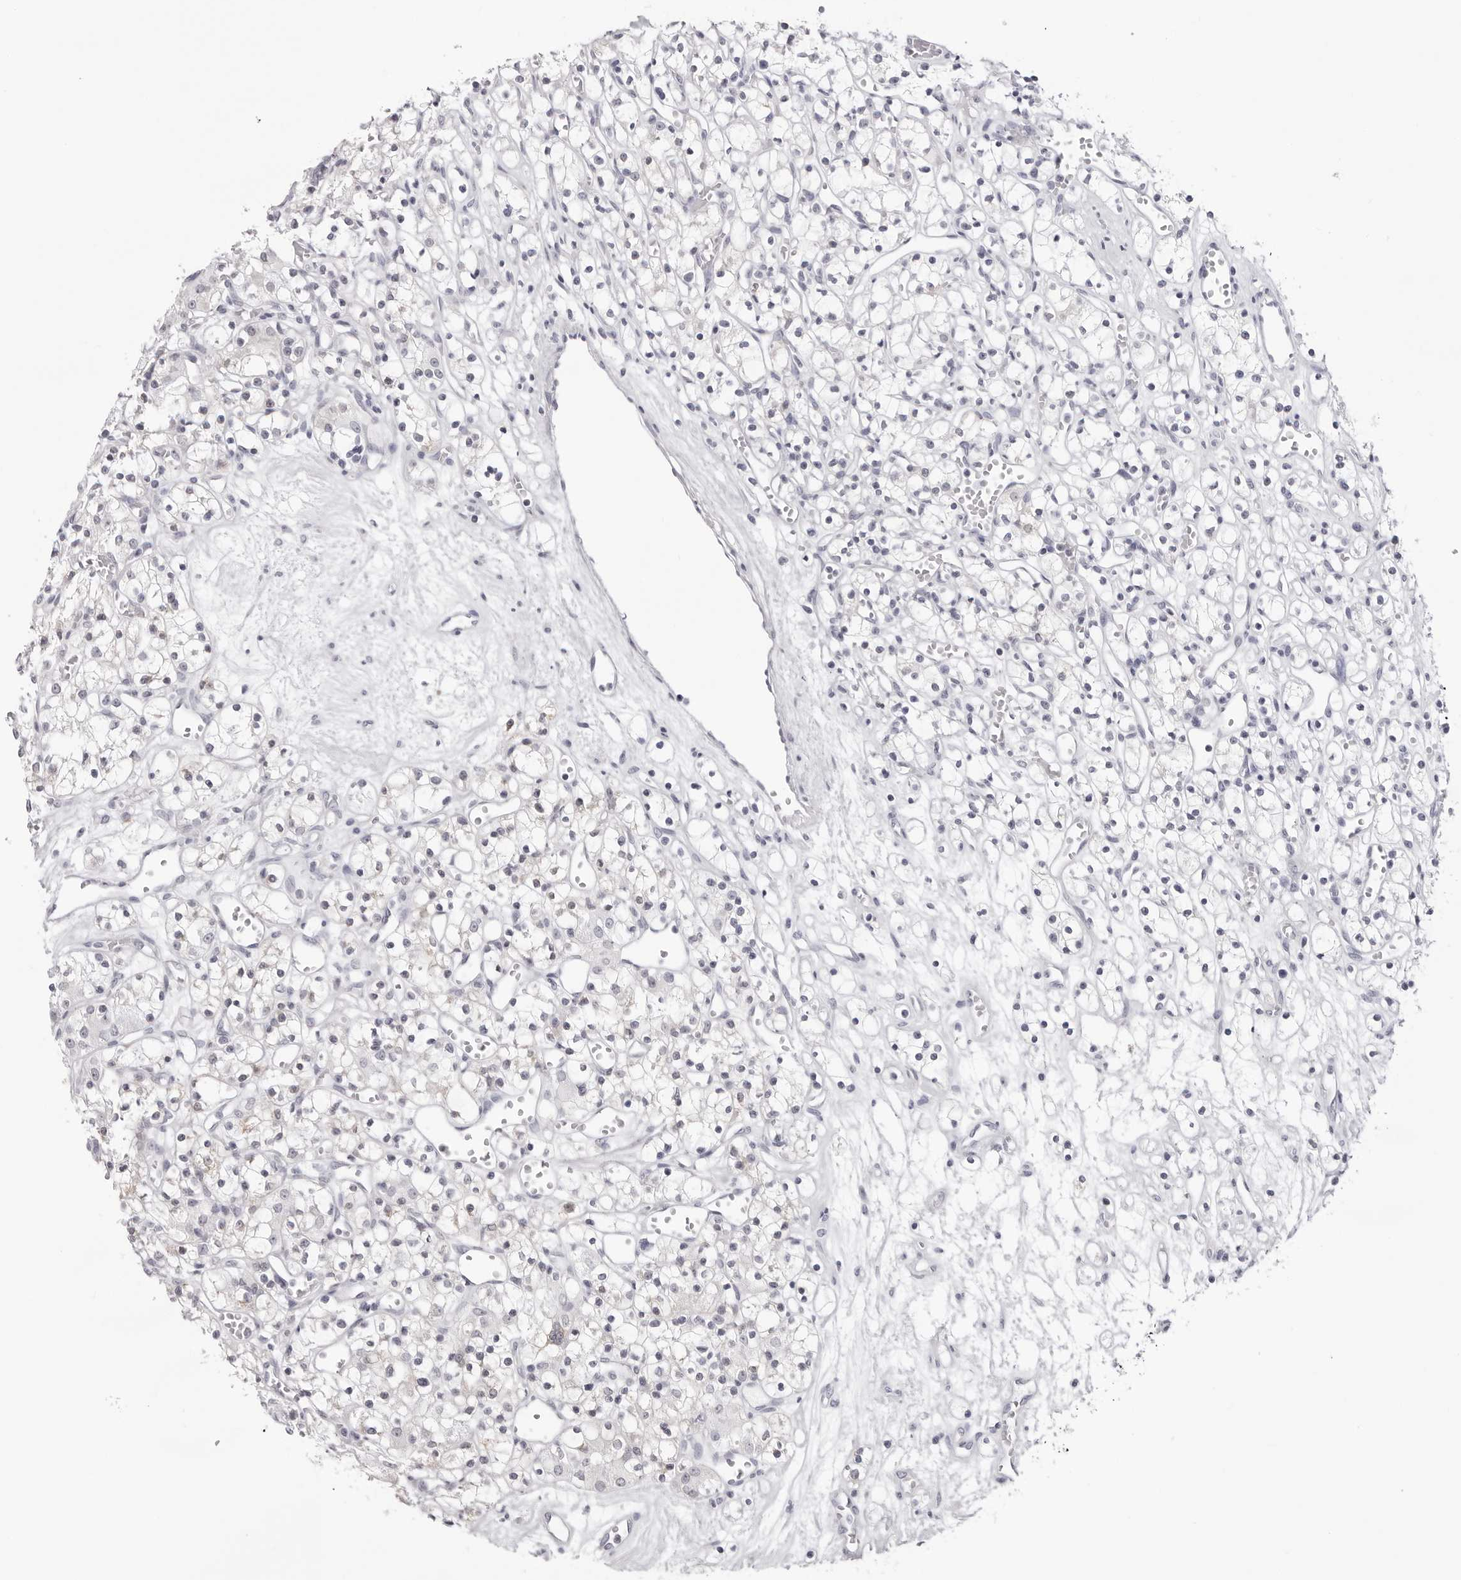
{"staining": {"intensity": "negative", "quantity": "none", "location": "none"}, "tissue": "renal cancer", "cell_type": "Tumor cells", "image_type": "cancer", "snomed": [{"axis": "morphology", "description": "Adenocarcinoma, NOS"}, {"axis": "topography", "description": "Kidney"}], "caption": "IHC histopathology image of neoplastic tissue: renal cancer stained with DAB reveals no significant protein expression in tumor cells. The staining is performed using DAB brown chromogen with nuclei counter-stained in using hematoxylin.", "gene": "INSL3", "patient": {"sex": "female", "age": 59}}